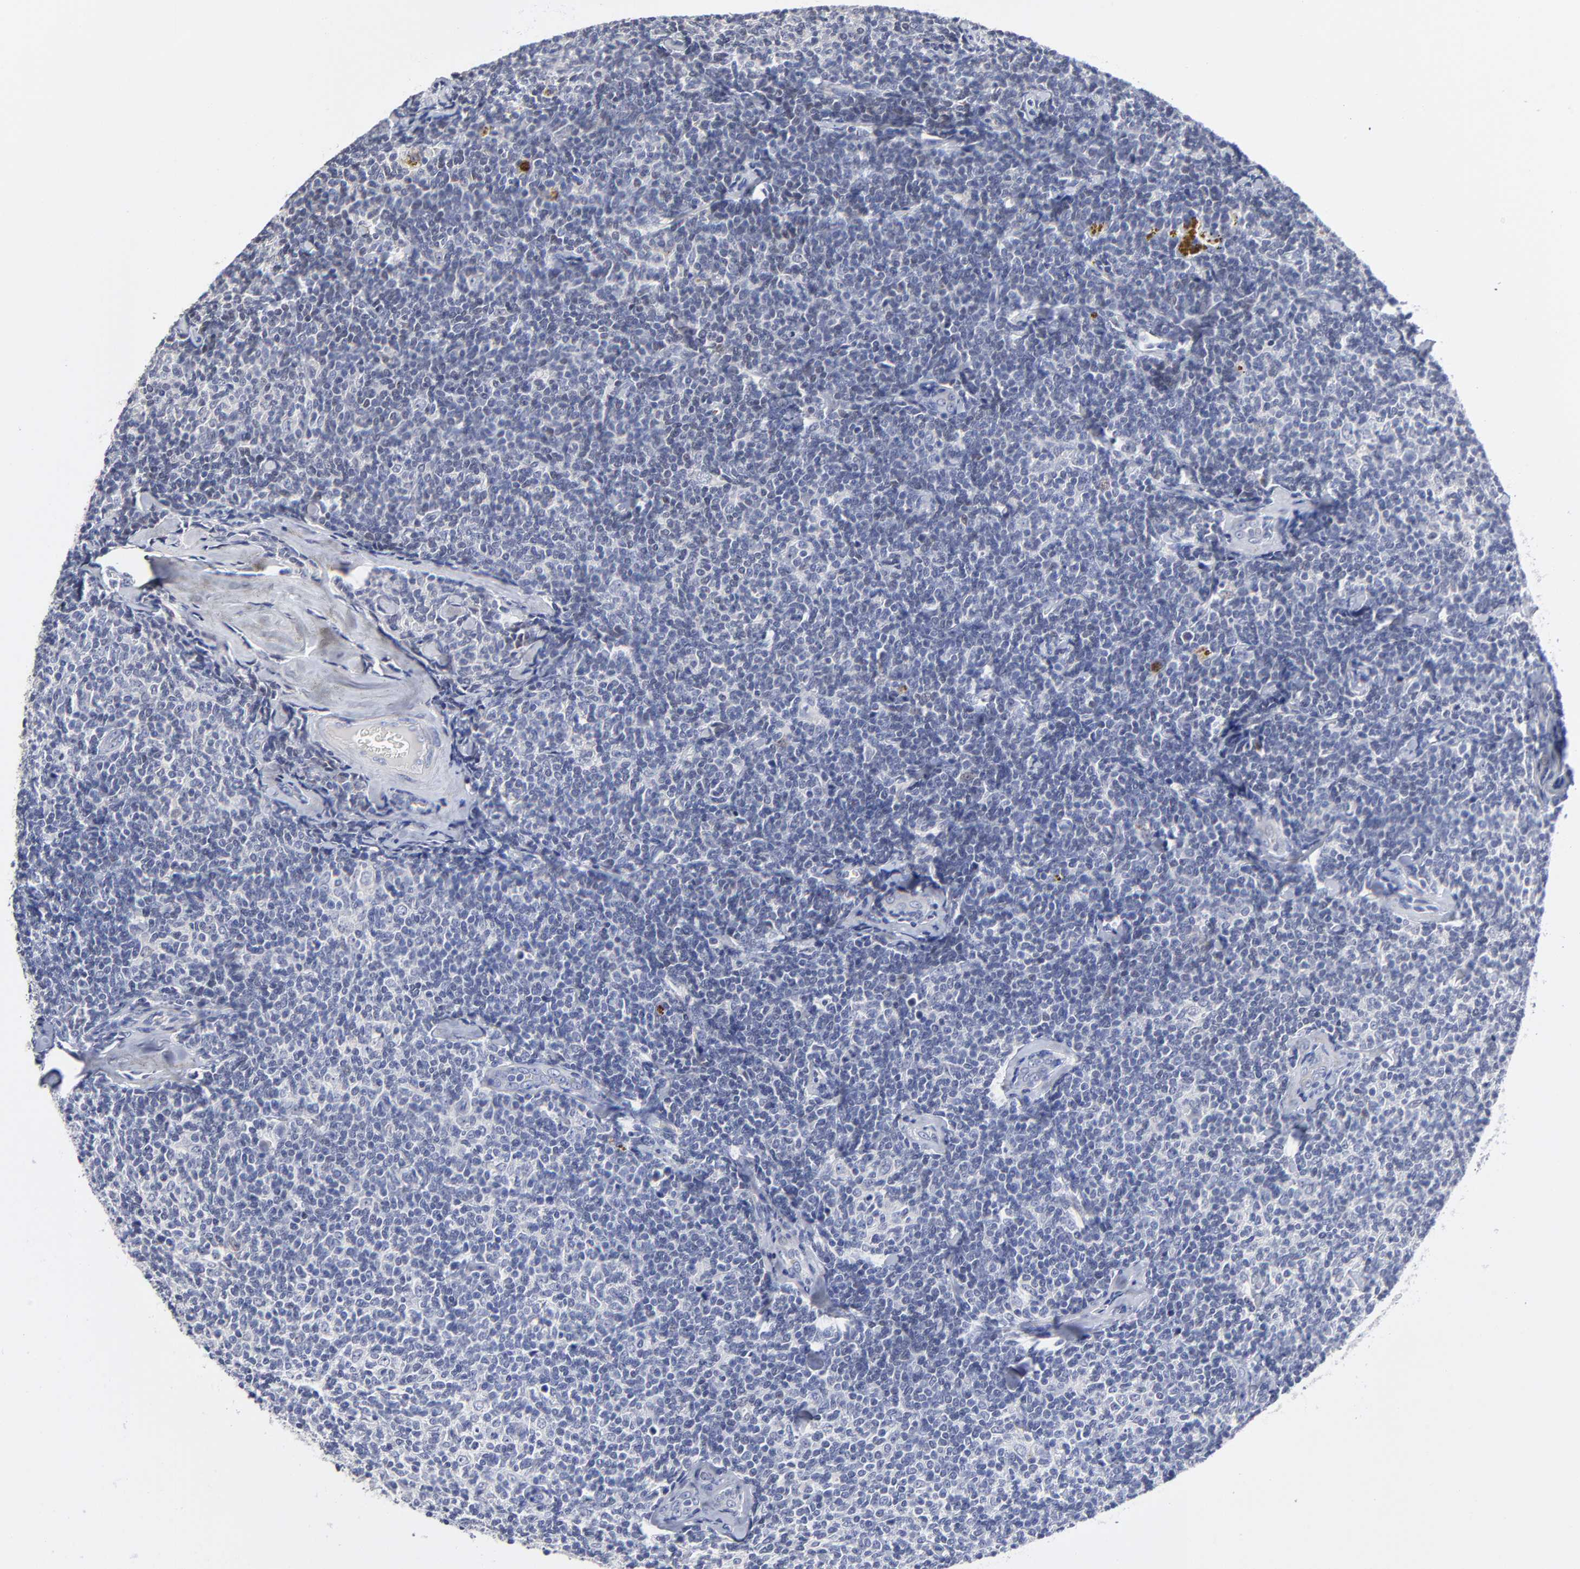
{"staining": {"intensity": "negative", "quantity": "none", "location": "none"}, "tissue": "lymphoma", "cell_type": "Tumor cells", "image_type": "cancer", "snomed": [{"axis": "morphology", "description": "Malignant lymphoma, non-Hodgkin's type, Low grade"}, {"axis": "topography", "description": "Lymph node"}], "caption": "Photomicrograph shows no significant protein expression in tumor cells of lymphoma. The staining is performed using DAB brown chromogen with nuclei counter-stained in using hematoxylin.", "gene": "CXADR", "patient": {"sex": "female", "age": 56}}